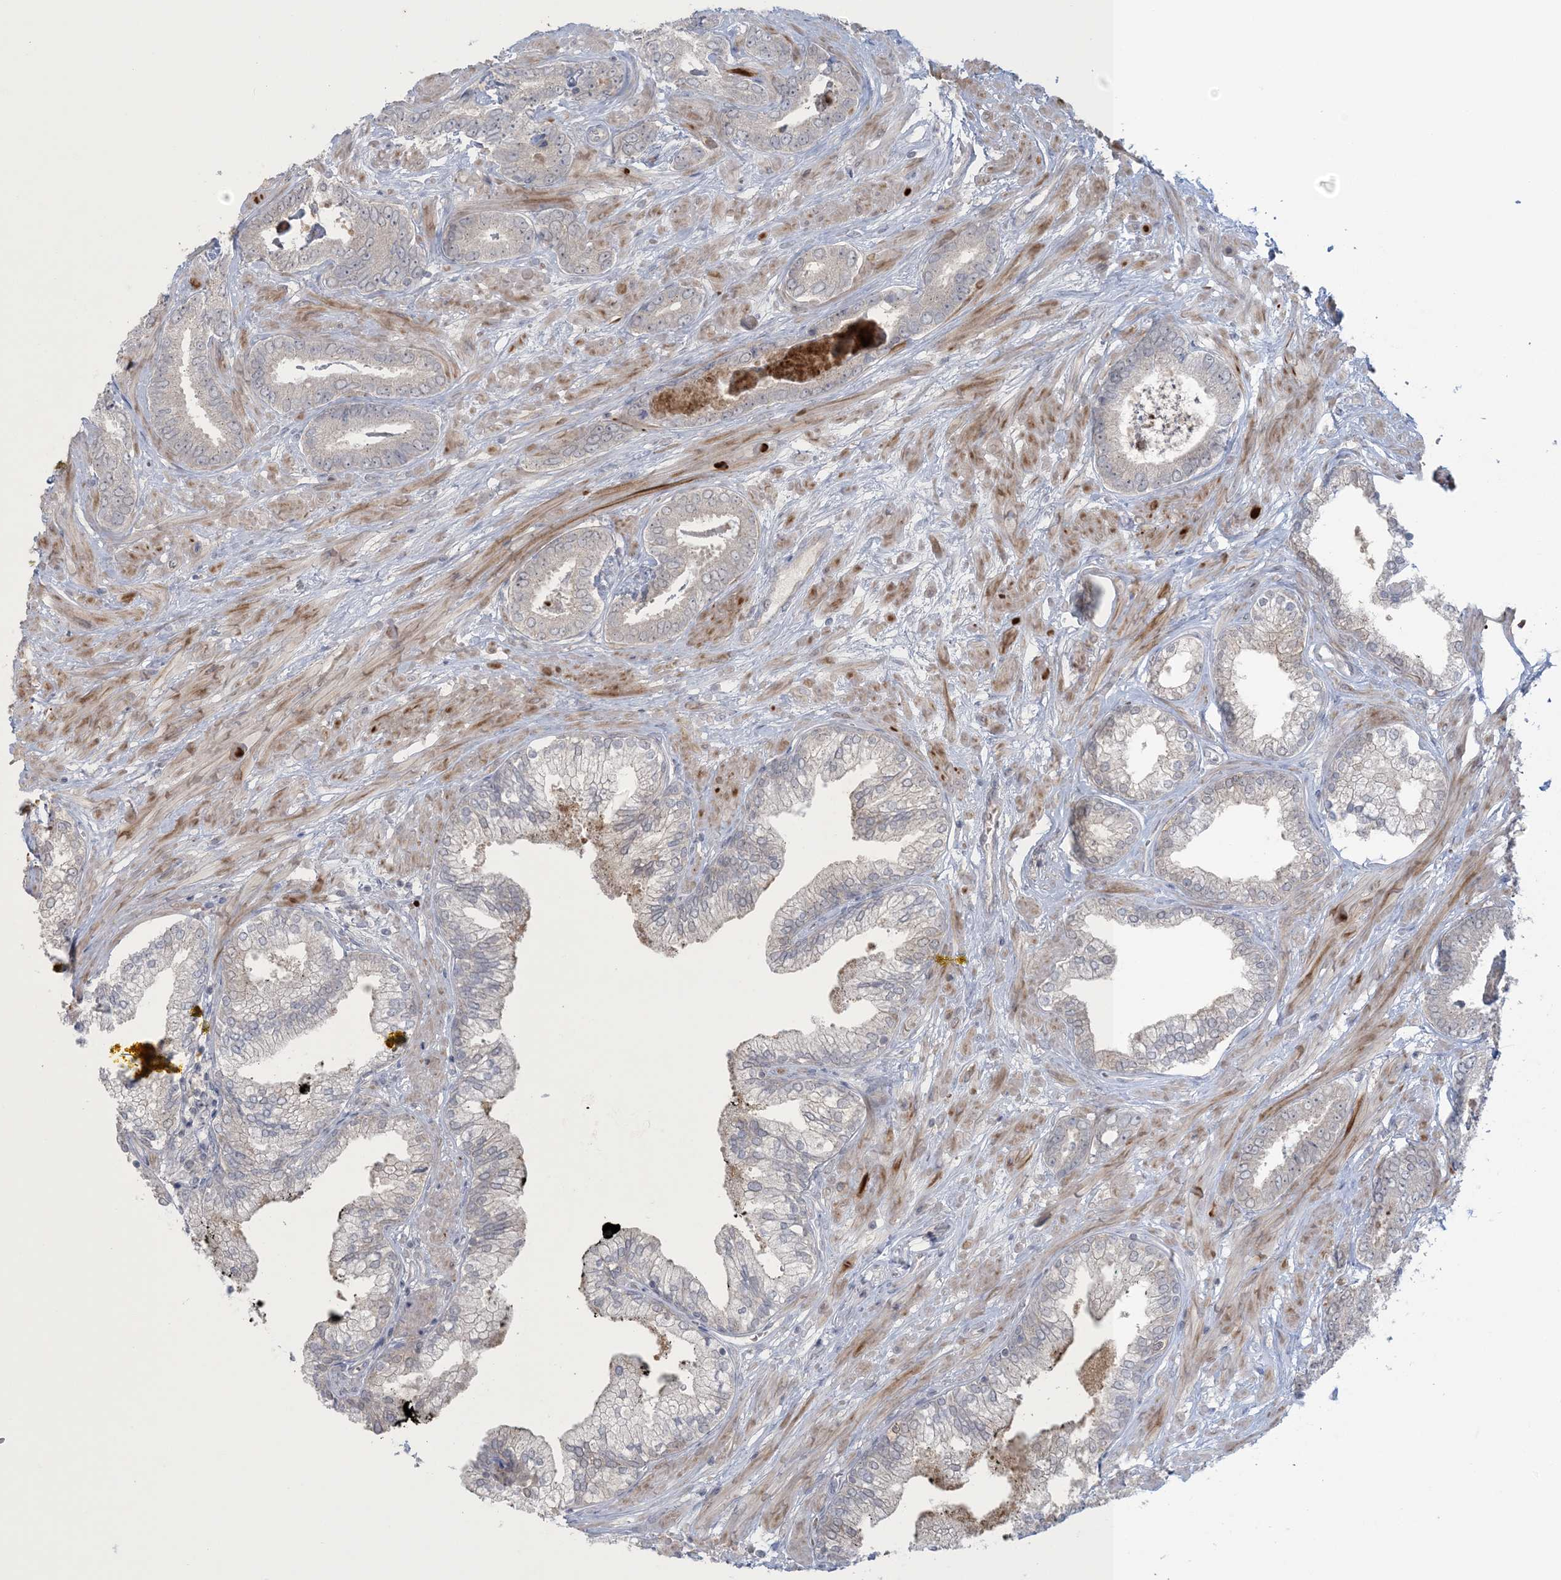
{"staining": {"intensity": "negative", "quantity": "none", "location": "none"}, "tissue": "prostate cancer", "cell_type": "Tumor cells", "image_type": "cancer", "snomed": [{"axis": "morphology", "description": "Adenocarcinoma, Low grade"}, {"axis": "topography", "description": "Prostate"}], "caption": "Prostate cancer stained for a protein using immunohistochemistry shows no expression tumor cells.", "gene": "NRBP2", "patient": {"sex": "male", "age": 71}}